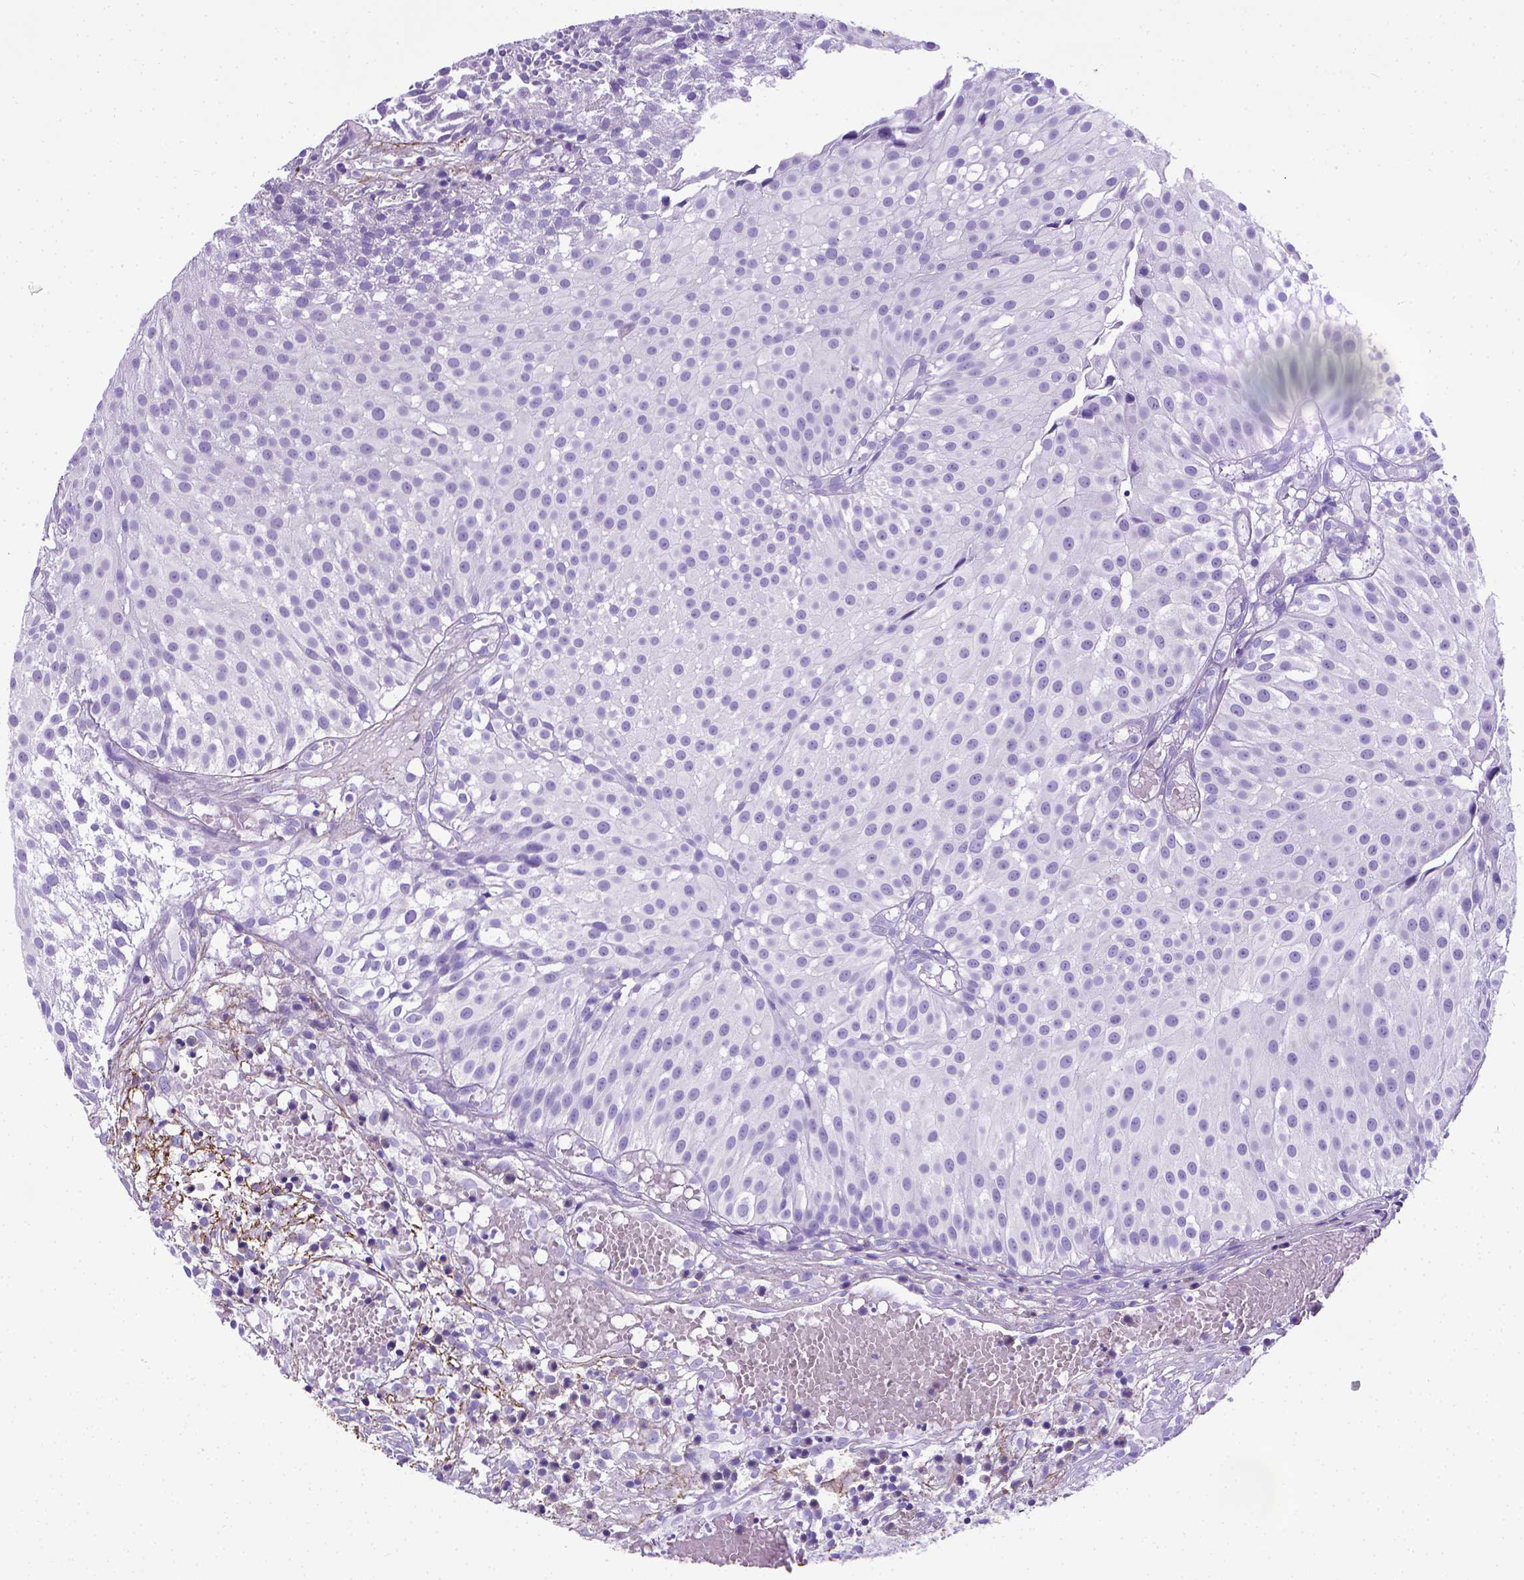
{"staining": {"intensity": "negative", "quantity": "none", "location": "none"}, "tissue": "urothelial cancer", "cell_type": "Tumor cells", "image_type": "cancer", "snomed": [{"axis": "morphology", "description": "Urothelial carcinoma, Low grade"}, {"axis": "topography", "description": "Urinary bladder"}], "caption": "IHC histopathology image of human low-grade urothelial carcinoma stained for a protein (brown), which shows no positivity in tumor cells.", "gene": "MFAP2", "patient": {"sex": "male", "age": 79}}